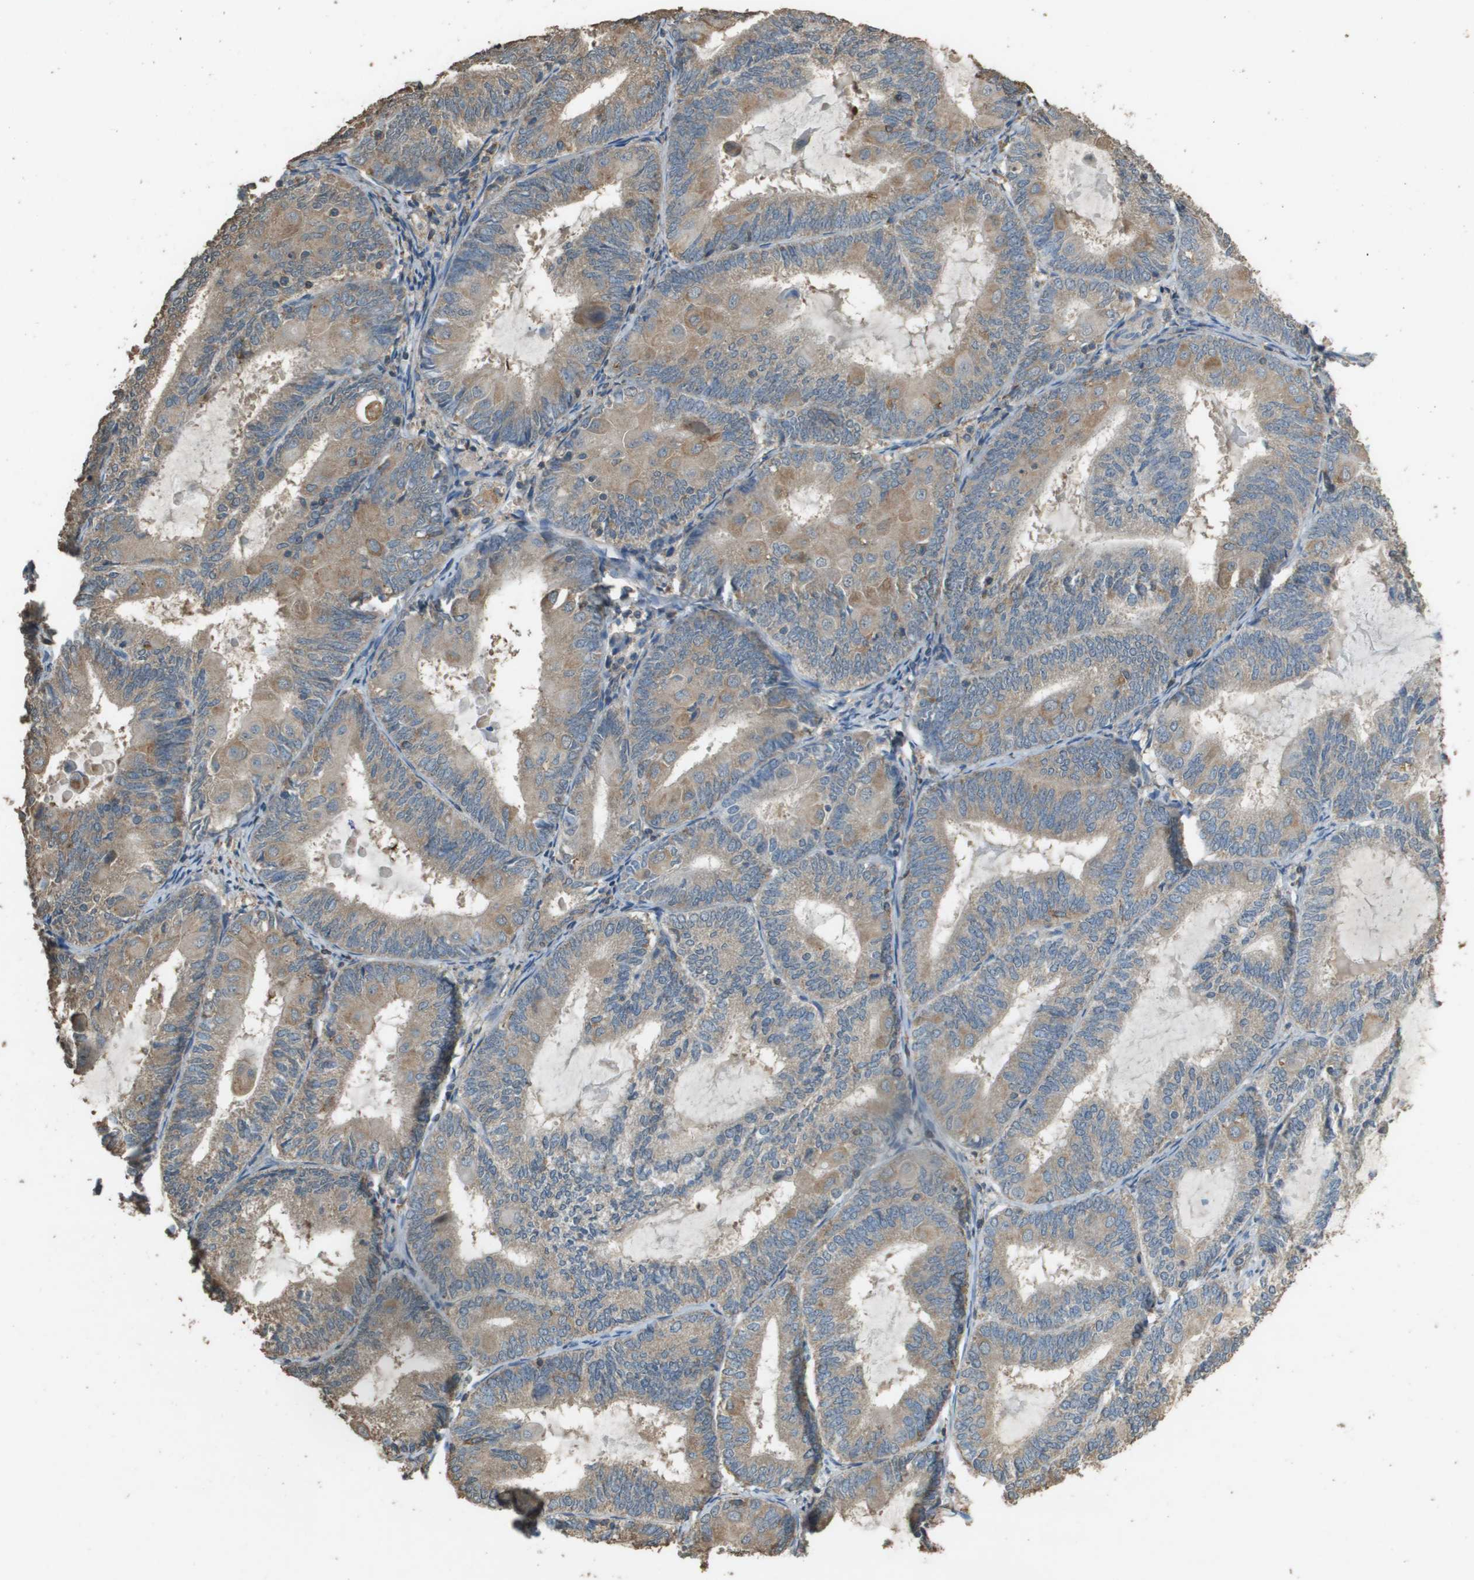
{"staining": {"intensity": "weak", "quantity": ">75%", "location": "cytoplasmic/membranous"}, "tissue": "endometrial cancer", "cell_type": "Tumor cells", "image_type": "cancer", "snomed": [{"axis": "morphology", "description": "Adenocarcinoma, NOS"}, {"axis": "topography", "description": "Endometrium"}], "caption": "A micrograph of human endometrial cancer stained for a protein exhibits weak cytoplasmic/membranous brown staining in tumor cells.", "gene": "MS4A7", "patient": {"sex": "female", "age": 81}}